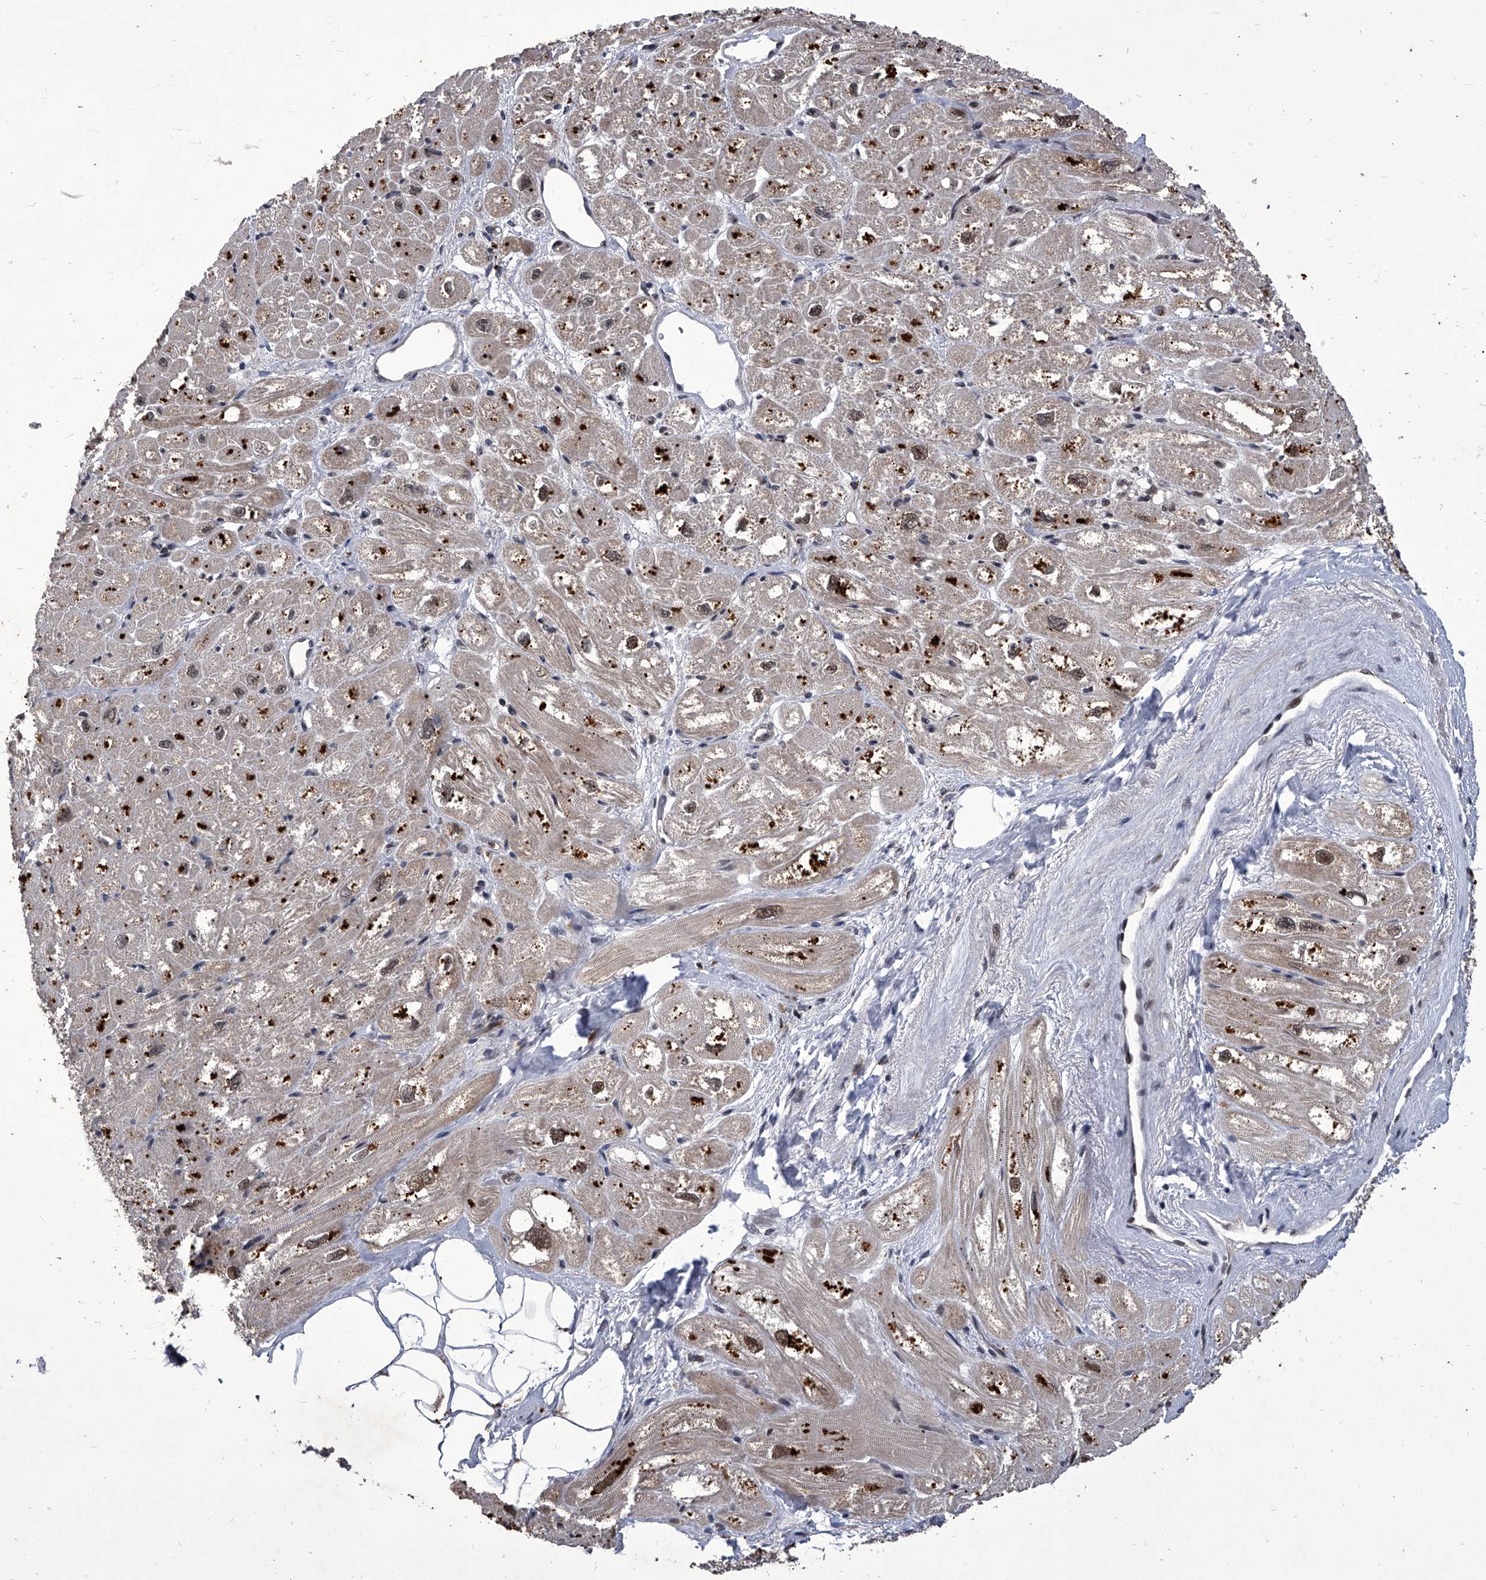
{"staining": {"intensity": "strong", "quantity": "<25%", "location": "cytoplasmic/membranous,nuclear"}, "tissue": "heart muscle", "cell_type": "Cardiomyocytes", "image_type": "normal", "snomed": [{"axis": "morphology", "description": "Normal tissue, NOS"}, {"axis": "topography", "description": "Heart"}], "caption": "An image of heart muscle stained for a protein exhibits strong cytoplasmic/membranous,nuclear brown staining in cardiomyocytes. (DAB (3,3'-diaminobenzidine) = brown stain, brightfield microscopy at high magnification).", "gene": "CMTR1", "patient": {"sex": "male", "age": 50}}